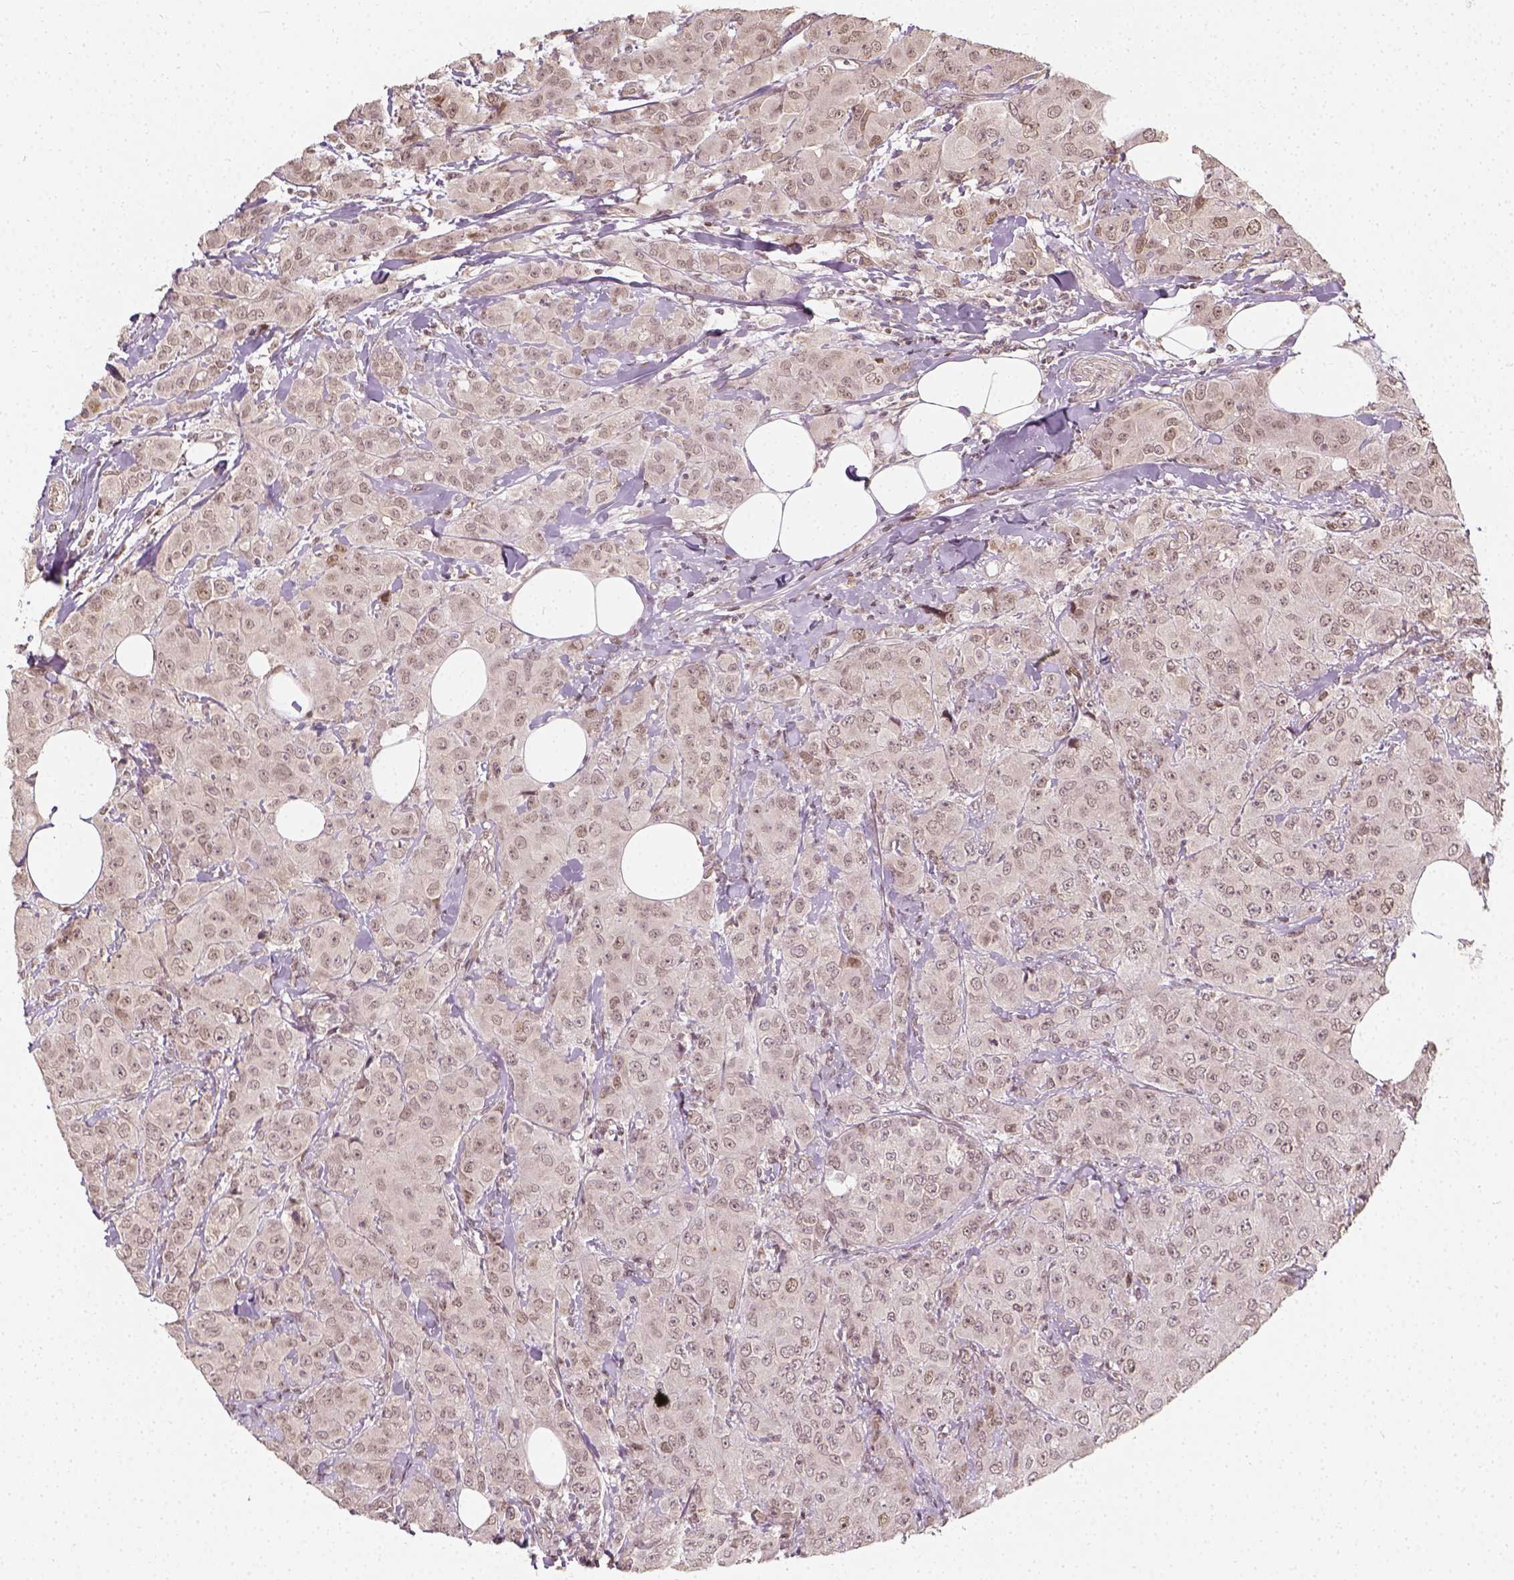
{"staining": {"intensity": "weak", "quantity": "25%-75%", "location": "nuclear"}, "tissue": "breast cancer", "cell_type": "Tumor cells", "image_type": "cancer", "snomed": [{"axis": "morphology", "description": "Normal tissue, NOS"}, {"axis": "morphology", "description": "Duct carcinoma"}, {"axis": "topography", "description": "Breast"}], "caption": "Protein analysis of intraductal carcinoma (breast) tissue displays weak nuclear expression in approximately 25%-75% of tumor cells. Nuclei are stained in blue.", "gene": "ZMAT3", "patient": {"sex": "female", "age": 43}}